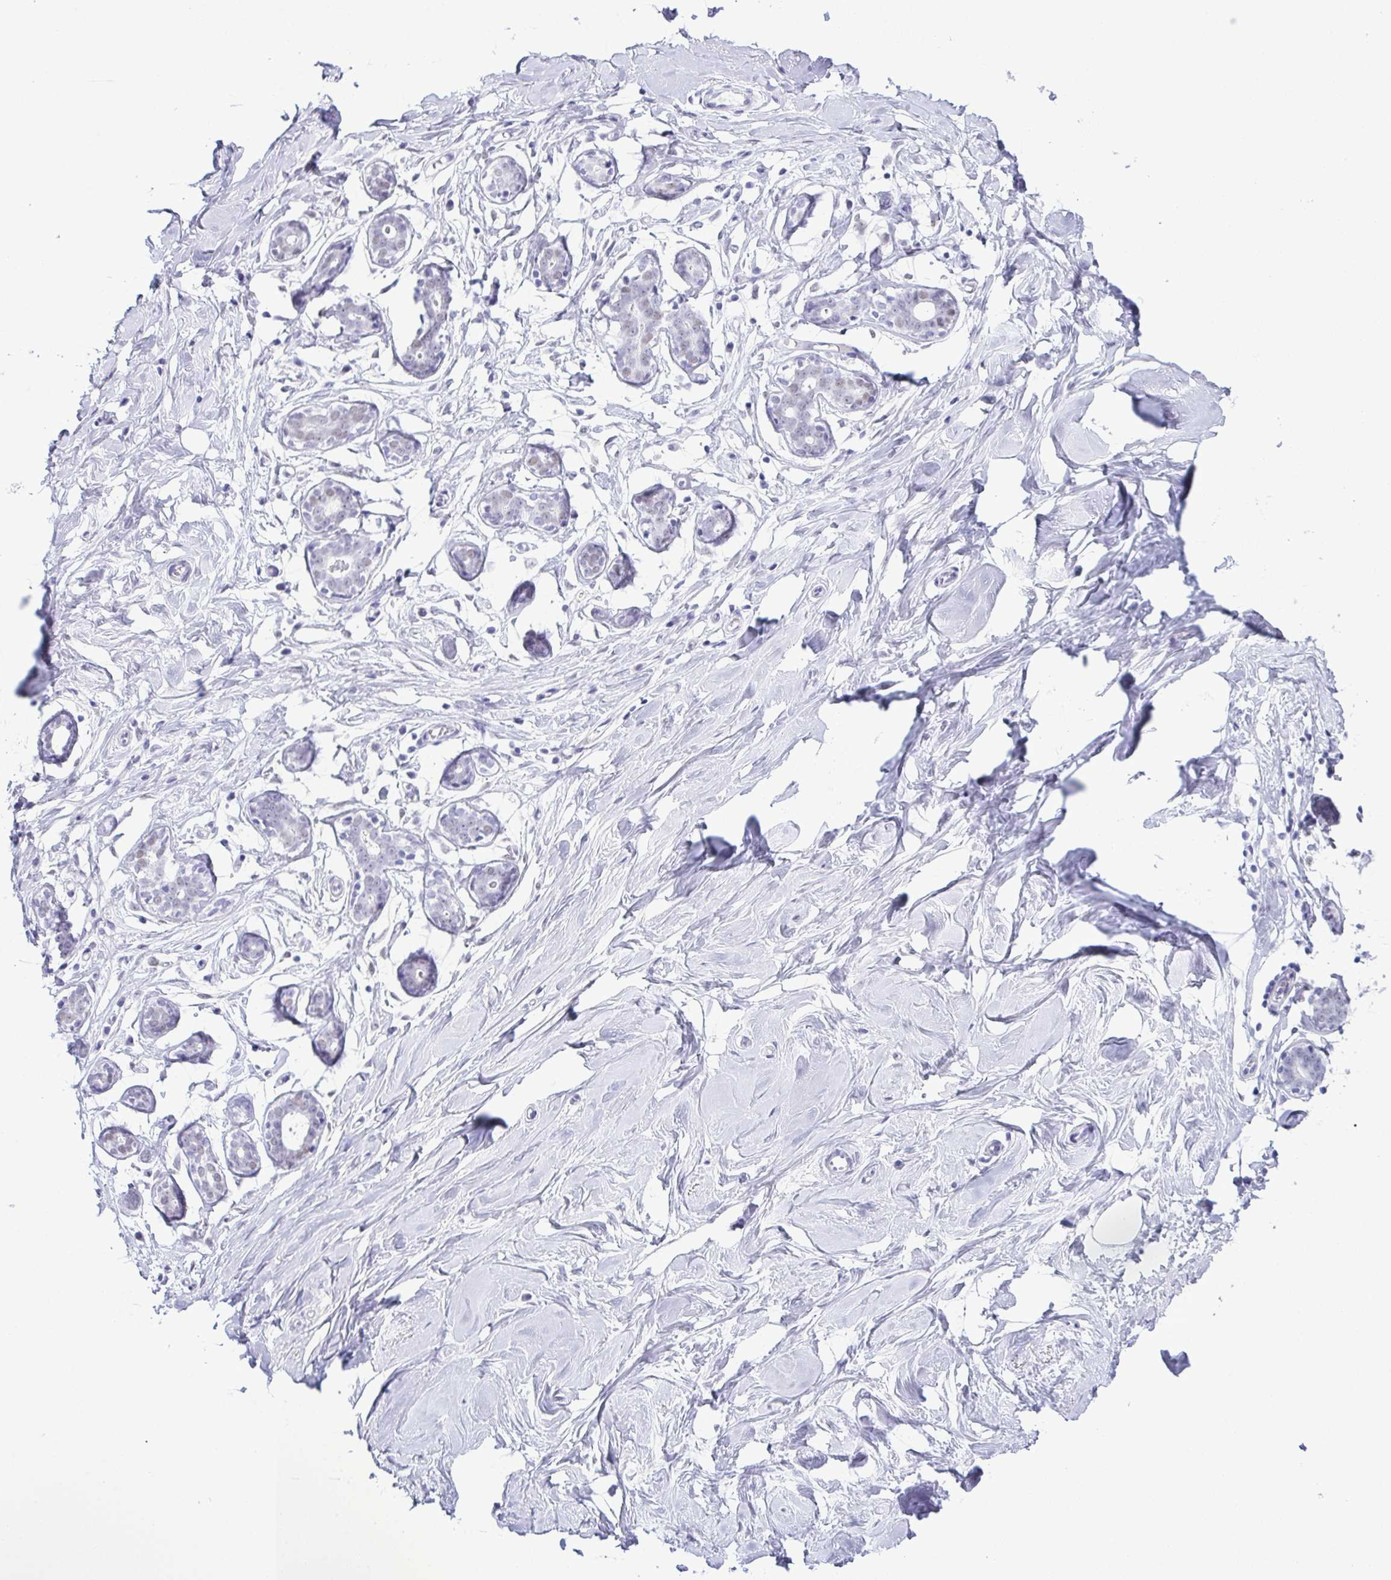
{"staining": {"intensity": "negative", "quantity": "none", "location": "none"}, "tissue": "breast", "cell_type": "Adipocytes", "image_type": "normal", "snomed": [{"axis": "morphology", "description": "Normal tissue, NOS"}, {"axis": "topography", "description": "Breast"}], "caption": "A high-resolution micrograph shows immunohistochemistry staining of normal breast, which reveals no significant expression in adipocytes.", "gene": "SUGP2", "patient": {"sex": "female", "age": 27}}